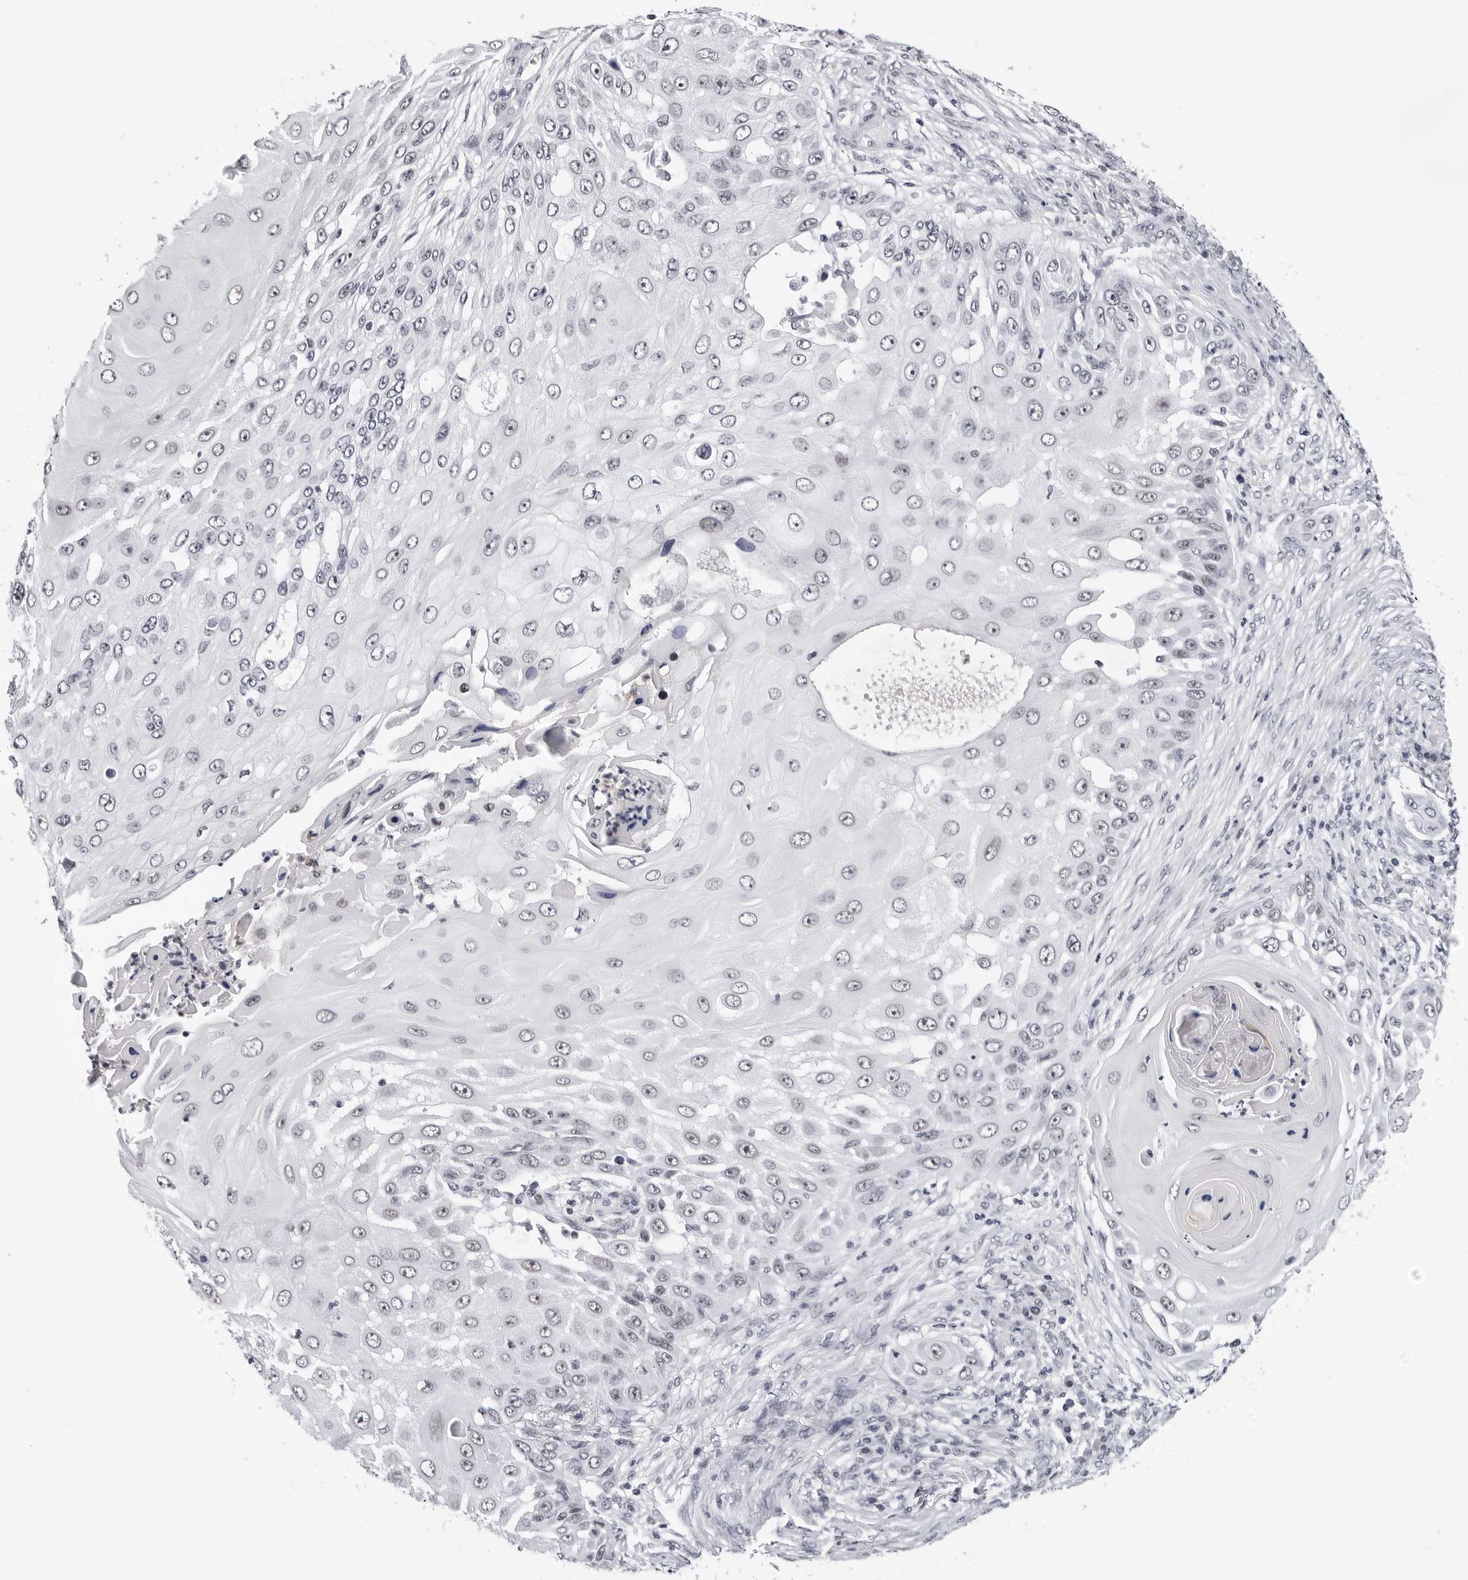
{"staining": {"intensity": "negative", "quantity": "none", "location": "none"}, "tissue": "skin cancer", "cell_type": "Tumor cells", "image_type": "cancer", "snomed": [{"axis": "morphology", "description": "Squamous cell carcinoma, NOS"}, {"axis": "topography", "description": "Skin"}], "caption": "An image of human squamous cell carcinoma (skin) is negative for staining in tumor cells. Brightfield microscopy of immunohistochemistry (IHC) stained with DAB (3,3'-diaminobenzidine) (brown) and hematoxylin (blue), captured at high magnification.", "gene": "SF3B4", "patient": {"sex": "female", "age": 44}}